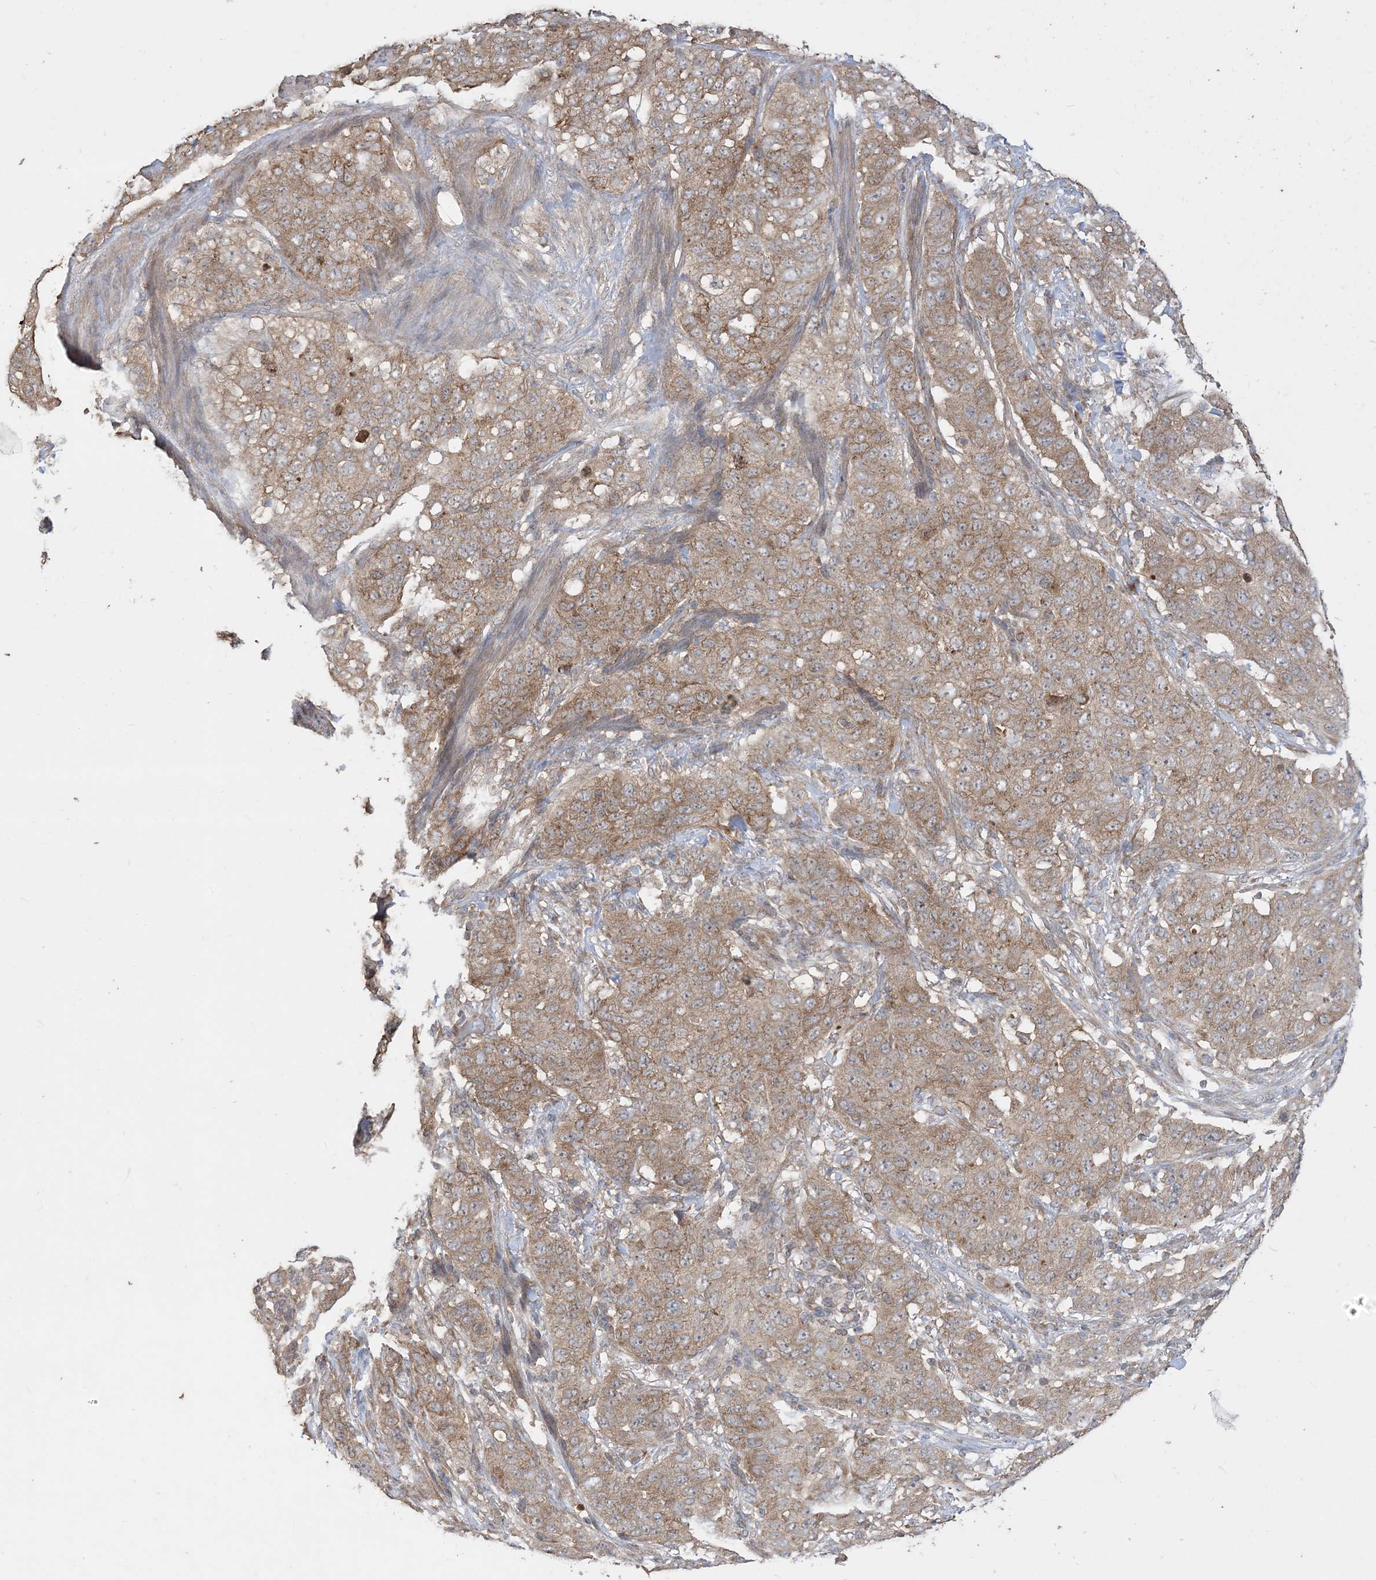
{"staining": {"intensity": "strong", "quantity": ">75%", "location": "cytoplasmic/membranous"}, "tissue": "stomach cancer", "cell_type": "Tumor cells", "image_type": "cancer", "snomed": [{"axis": "morphology", "description": "Adenocarcinoma, NOS"}, {"axis": "topography", "description": "Stomach"}], "caption": "IHC (DAB) staining of human stomach cancer demonstrates strong cytoplasmic/membranous protein expression in approximately >75% of tumor cells. (DAB = brown stain, brightfield microscopy at high magnification).", "gene": "SIRT3", "patient": {"sex": "male", "age": 48}}